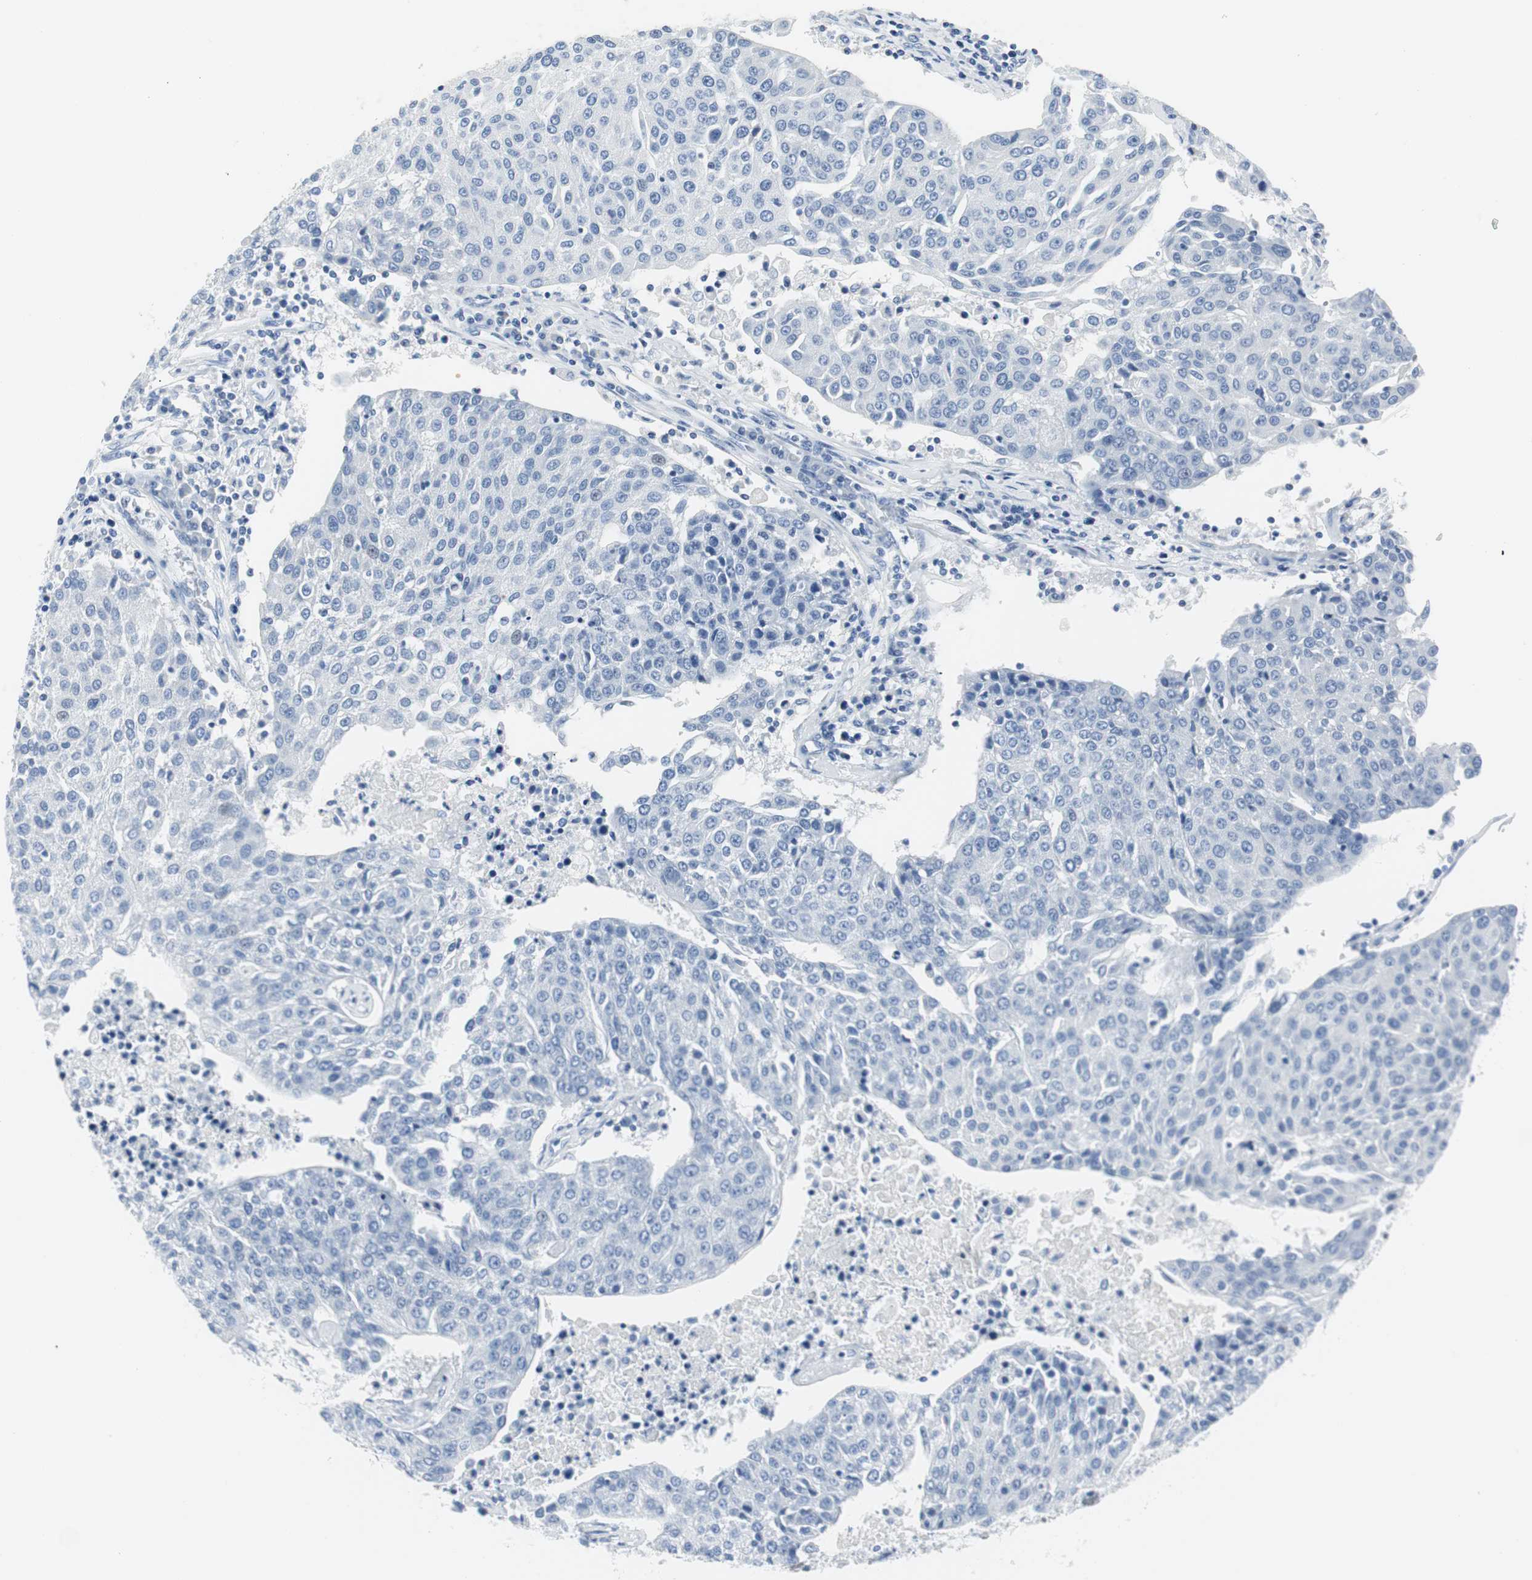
{"staining": {"intensity": "negative", "quantity": "none", "location": "none"}, "tissue": "urothelial cancer", "cell_type": "Tumor cells", "image_type": "cancer", "snomed": [{"axis": "morphology", "description": "Urothelial carcinoma, High grade"}, {"axis": "topography", "description": "Urinary bladder"}], "caption": "There is no significant positivity in tumor cells of urothelial cancer.", "gene": "GAP43", "patient": {"sex": "female", "age": 85}}